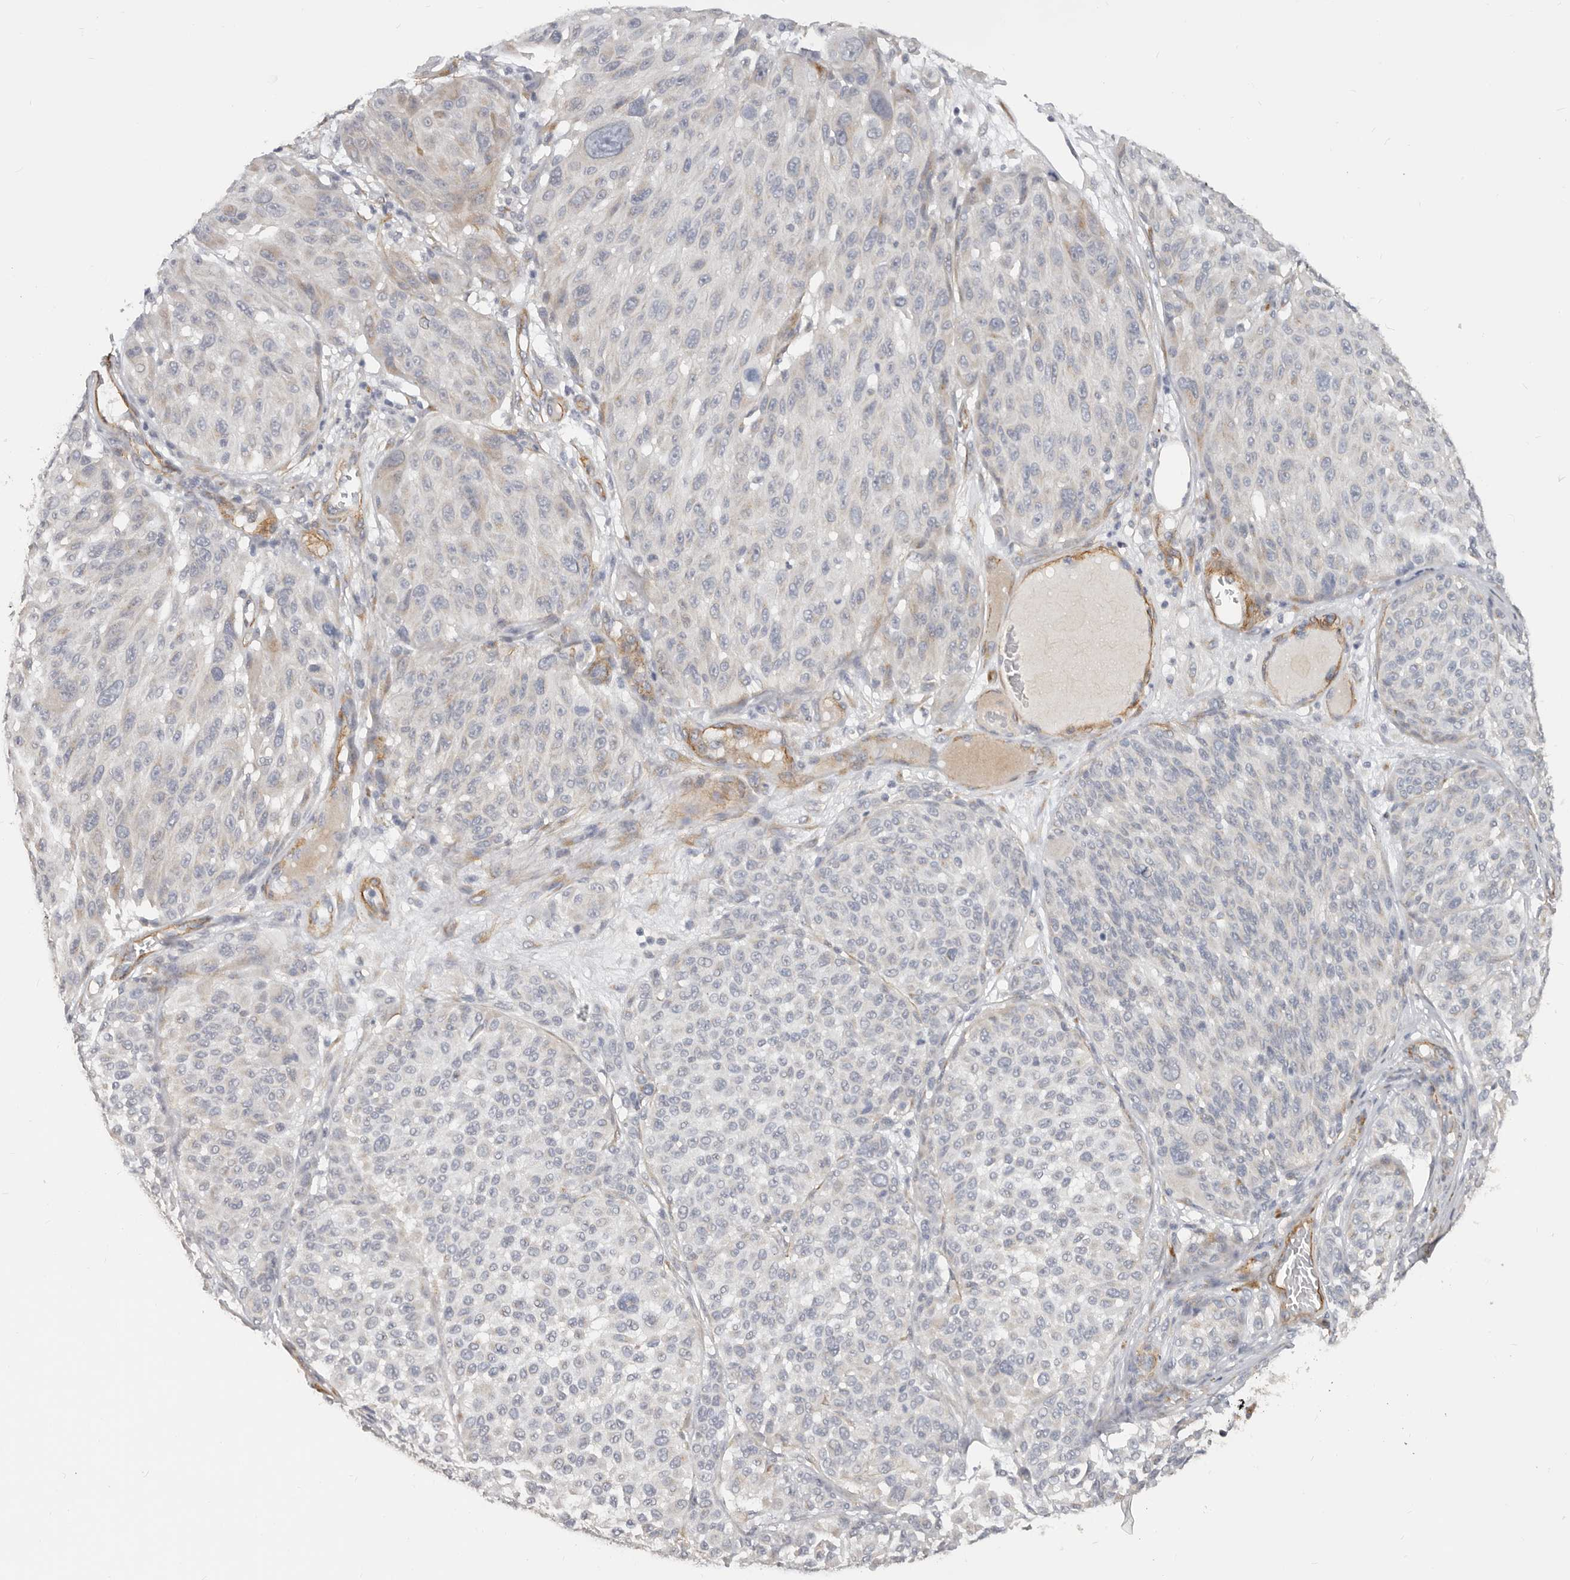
{"staining": {"intensity": "negative", "quantity": "none", "location": "none"}, "tissue": "melanoma", "cell_type": "Tumor cells", "image_type": "cancer", "snomed": [{"axis": "morphology", "description": "Malignant melanoma, NOS"}, {"axis": "topography", "description": "Skin"}], "caption": "There is no significant expression in tumor cells of melanoma.", "gene": "RABAC1", "patient": {"sex": "male", "age": 83}}